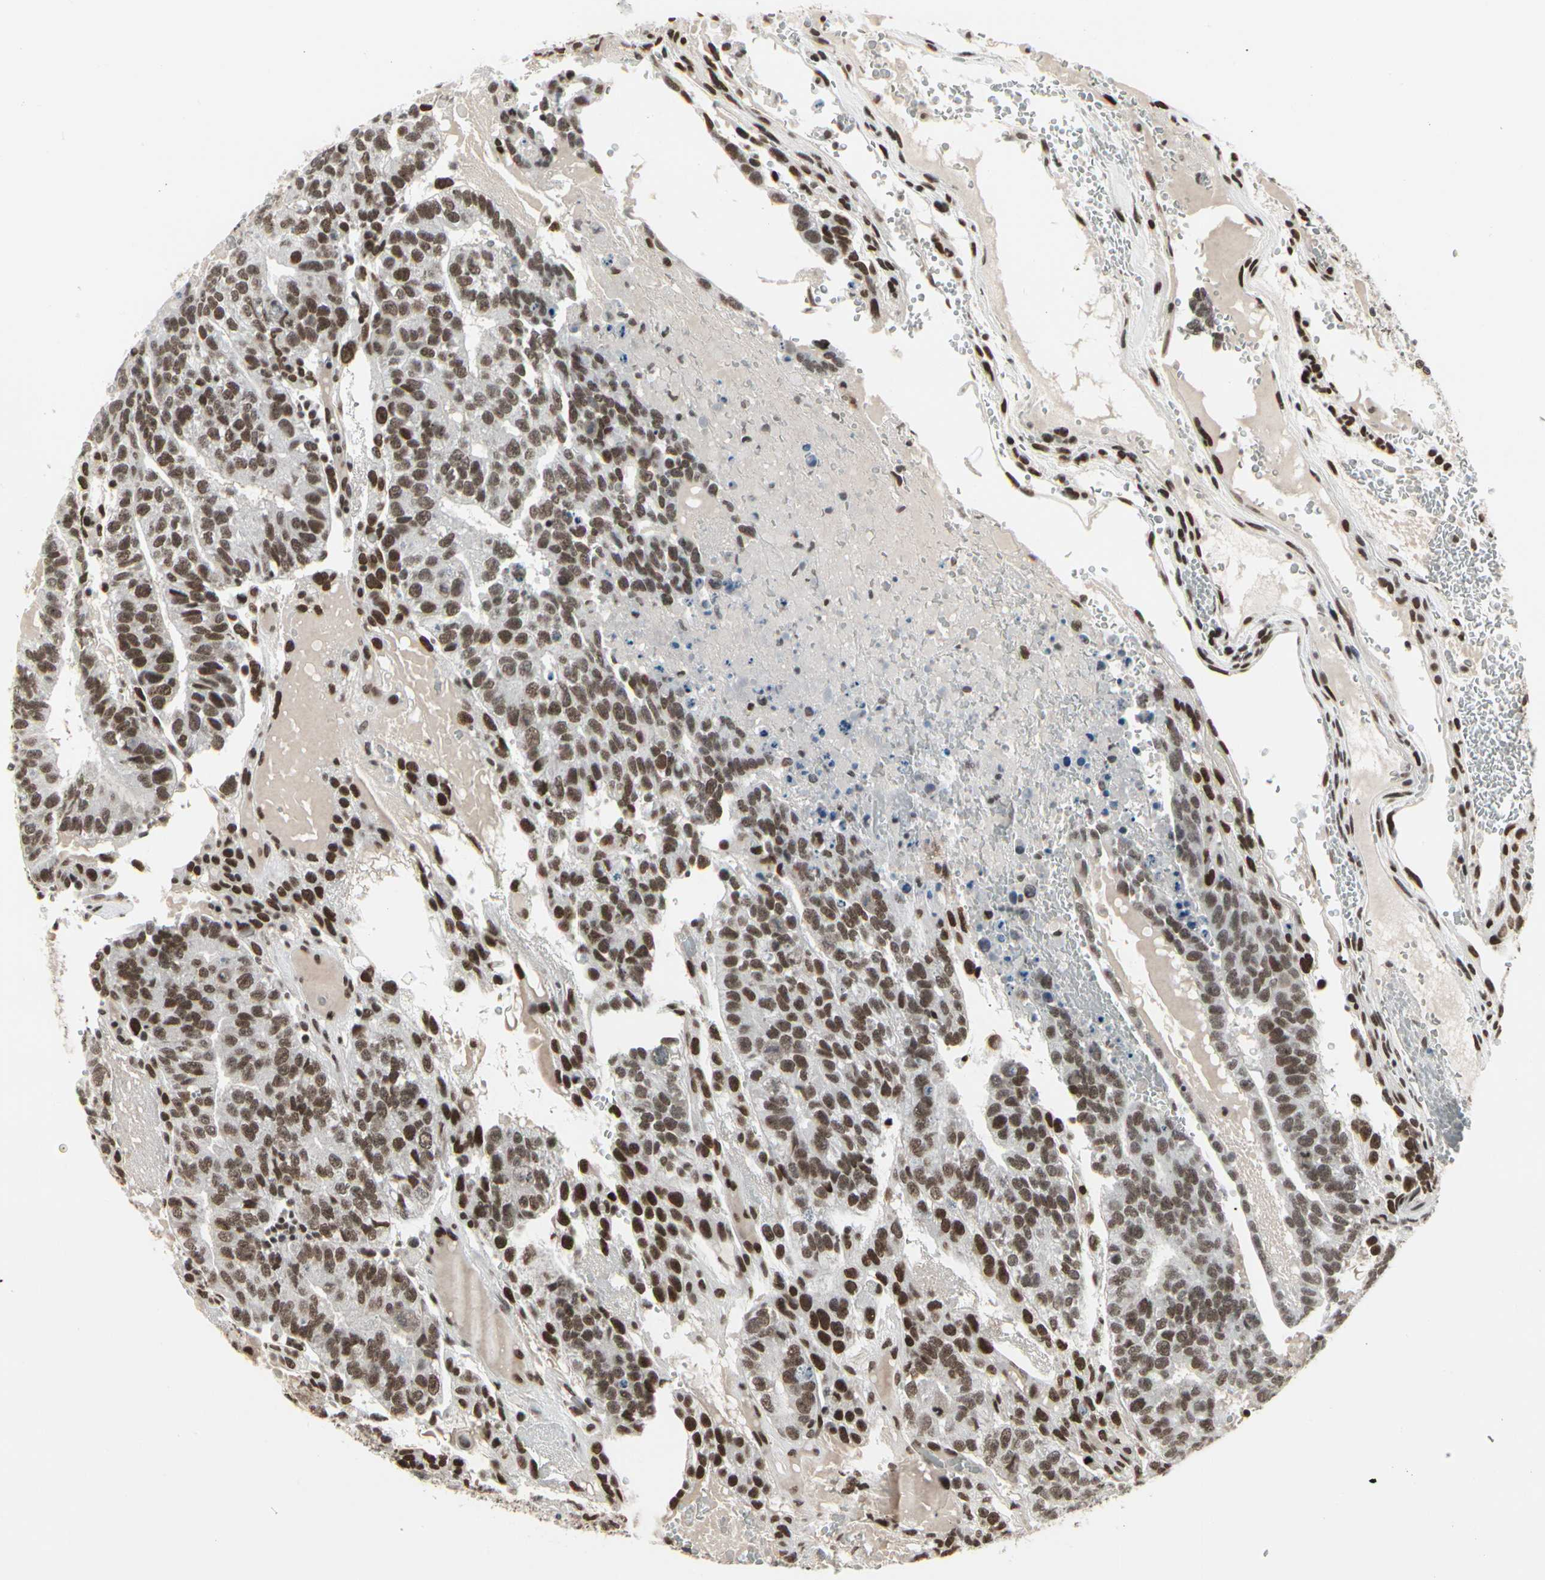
{"staining": {"intensity": "moderate", "quantity": ">75%", "location": "nuclear"}, "tissue": "testis cancer", "cell_type": "Tumor cells", "image_type": "cancer", "snomed": [{"axis": "morphology", "description": "Seminoma, NOS"}, {"axis": "morphology", "description": "Carcinoma, Embryonal, NOS"}, {"axis": "topography", "description": "Testis"}], "caption": "A brown stain shows moderate nuclear expression of a protein in human embryonal carcinoma (testis) tumor cells.", "gene": "HMG20A", "patient": {"sex": "male", "age": 52}}